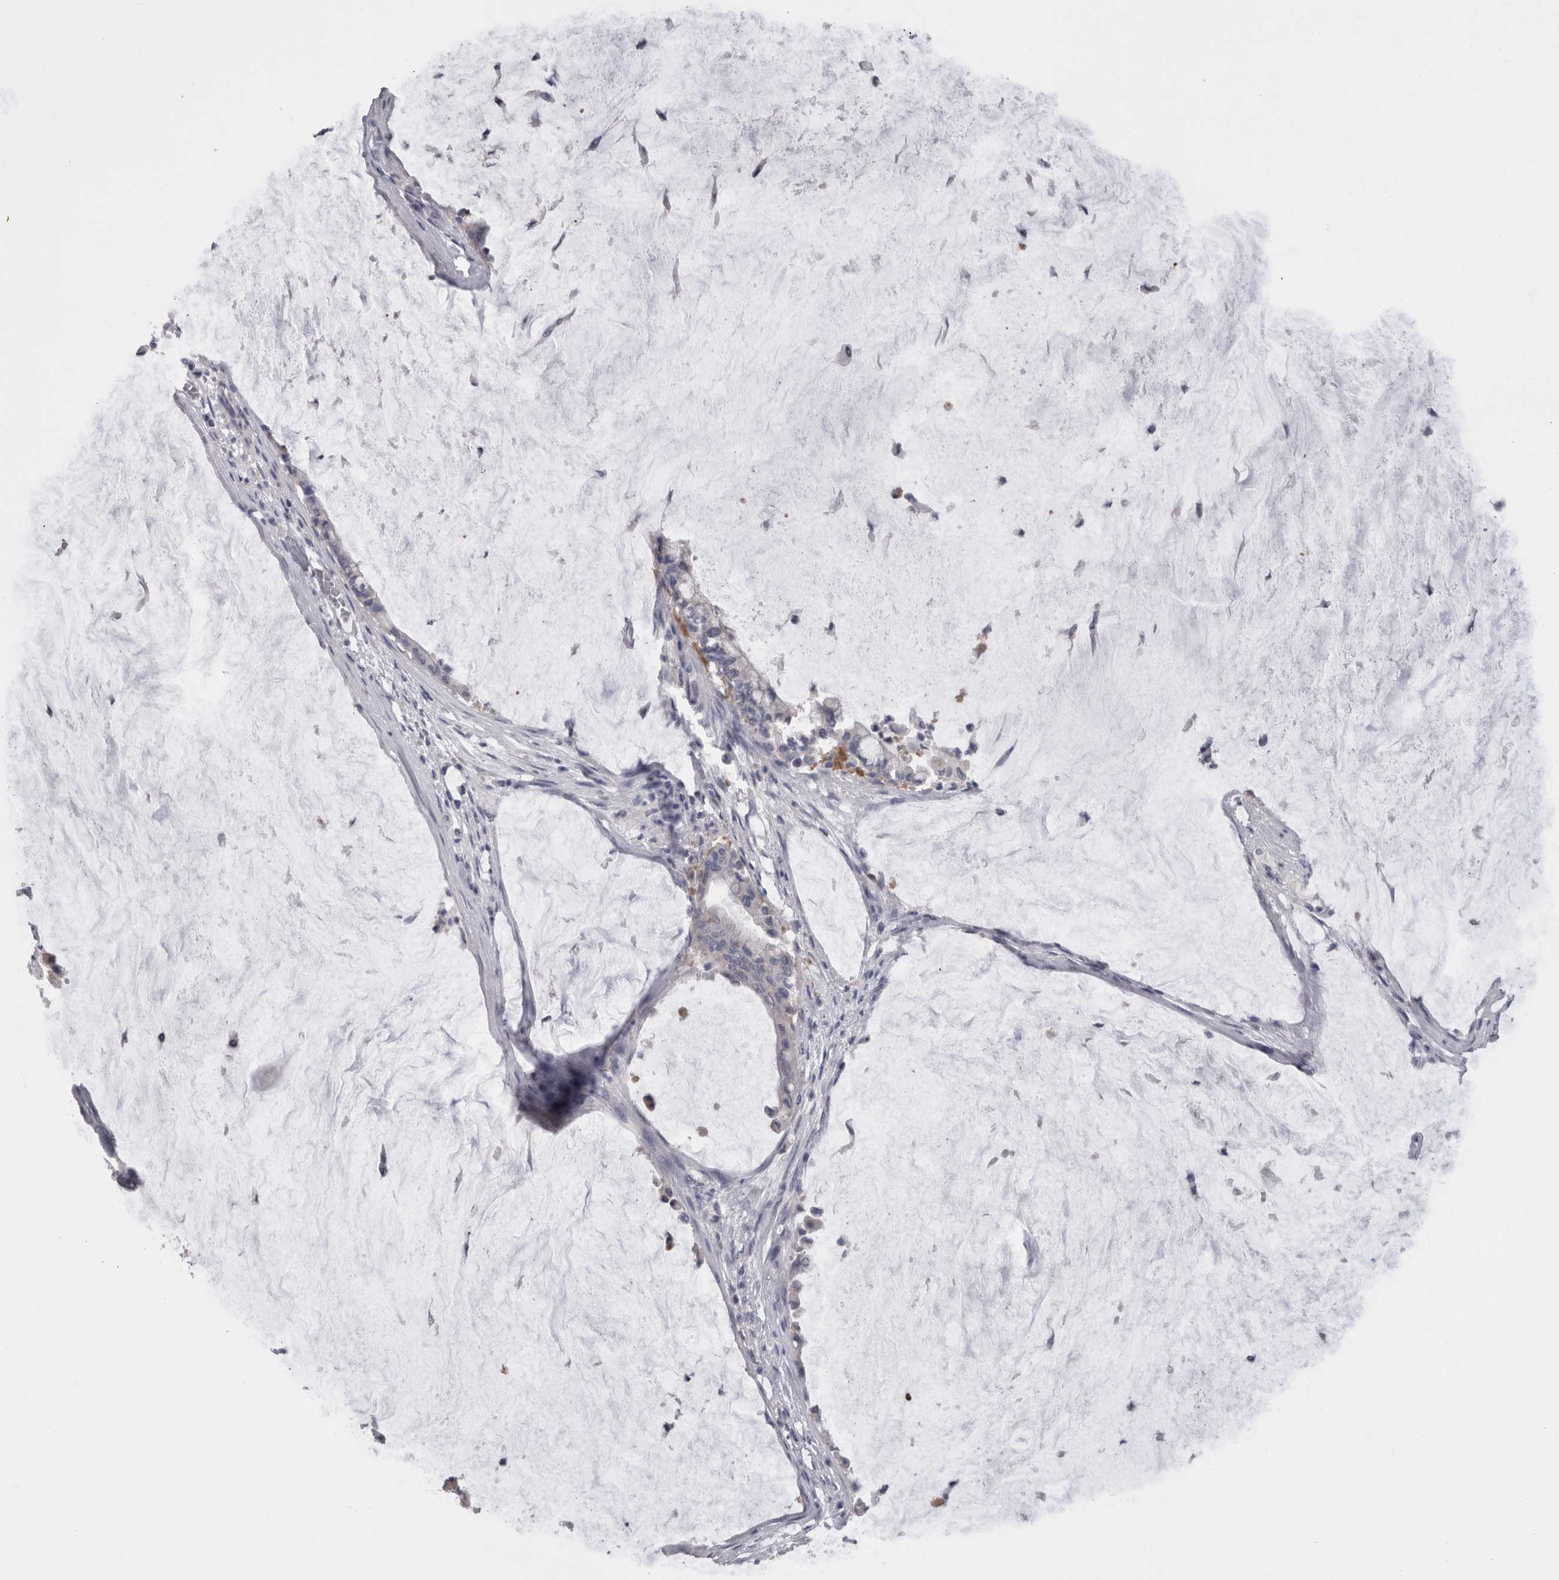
{"staining": {"intensity": "negative", "quantity": "none", "location": "none"}, "tissue": "pancreatic cancer", "cell_type": "Tumor cells", "image_type": "cancer", "snomed": [{"axis": "morphology", "description": "Adenocarcinoma, NOS"}, {"axis": "topography", "description": "Pancreas"}], "caption": "DAB (3,3'-diaminobenzidine) immunohistochemical staining of pancreatic cancer shows no significant expression in tumor cells.", "gene": "CAMK2D", "patient": {"sex": "male", "age": 41}}